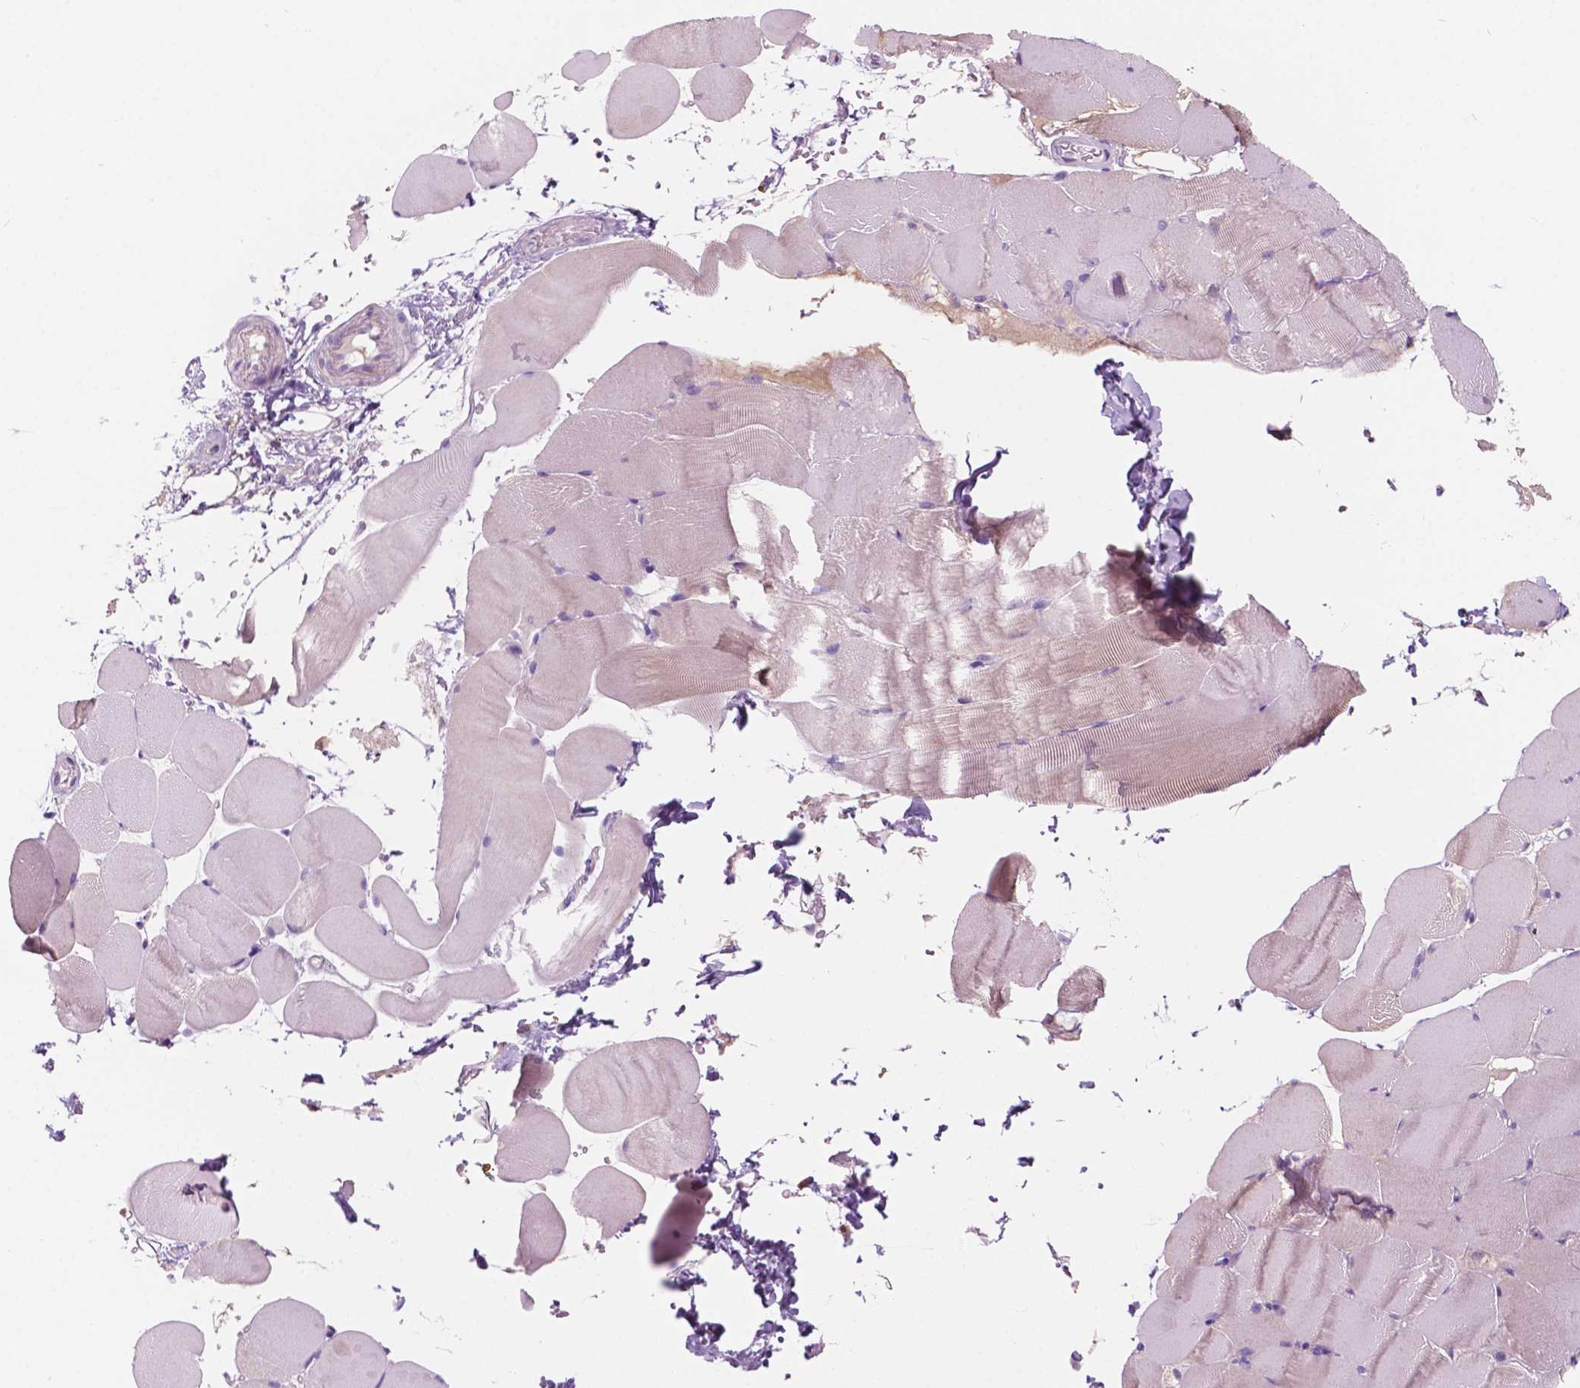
{"staining": {"intensity": "weak", "quantity": "<25%", "location": "cytoplasmic/membranous"}, "tissue": "skeletal muscle", "cell_type": "Myocytes", "image_type": "normal", "snomed": [{"axis": "morphology", "description": "Normal tissue, NOS"}, {"axis": "topography", "description": "Skeletal muscle"}], "caption": "A micrograph of human skeletal muscle is negative for staining in myocytes. The staining was performed using DAB (3,3'-diaminobenzidine) to visualize the protein expression in brown, while the nuclei were stained in blue with hematoxylin (Magnification: 20x).", "gene": "SEMA4A", "patient": {"sex": "female", "age": 37}}